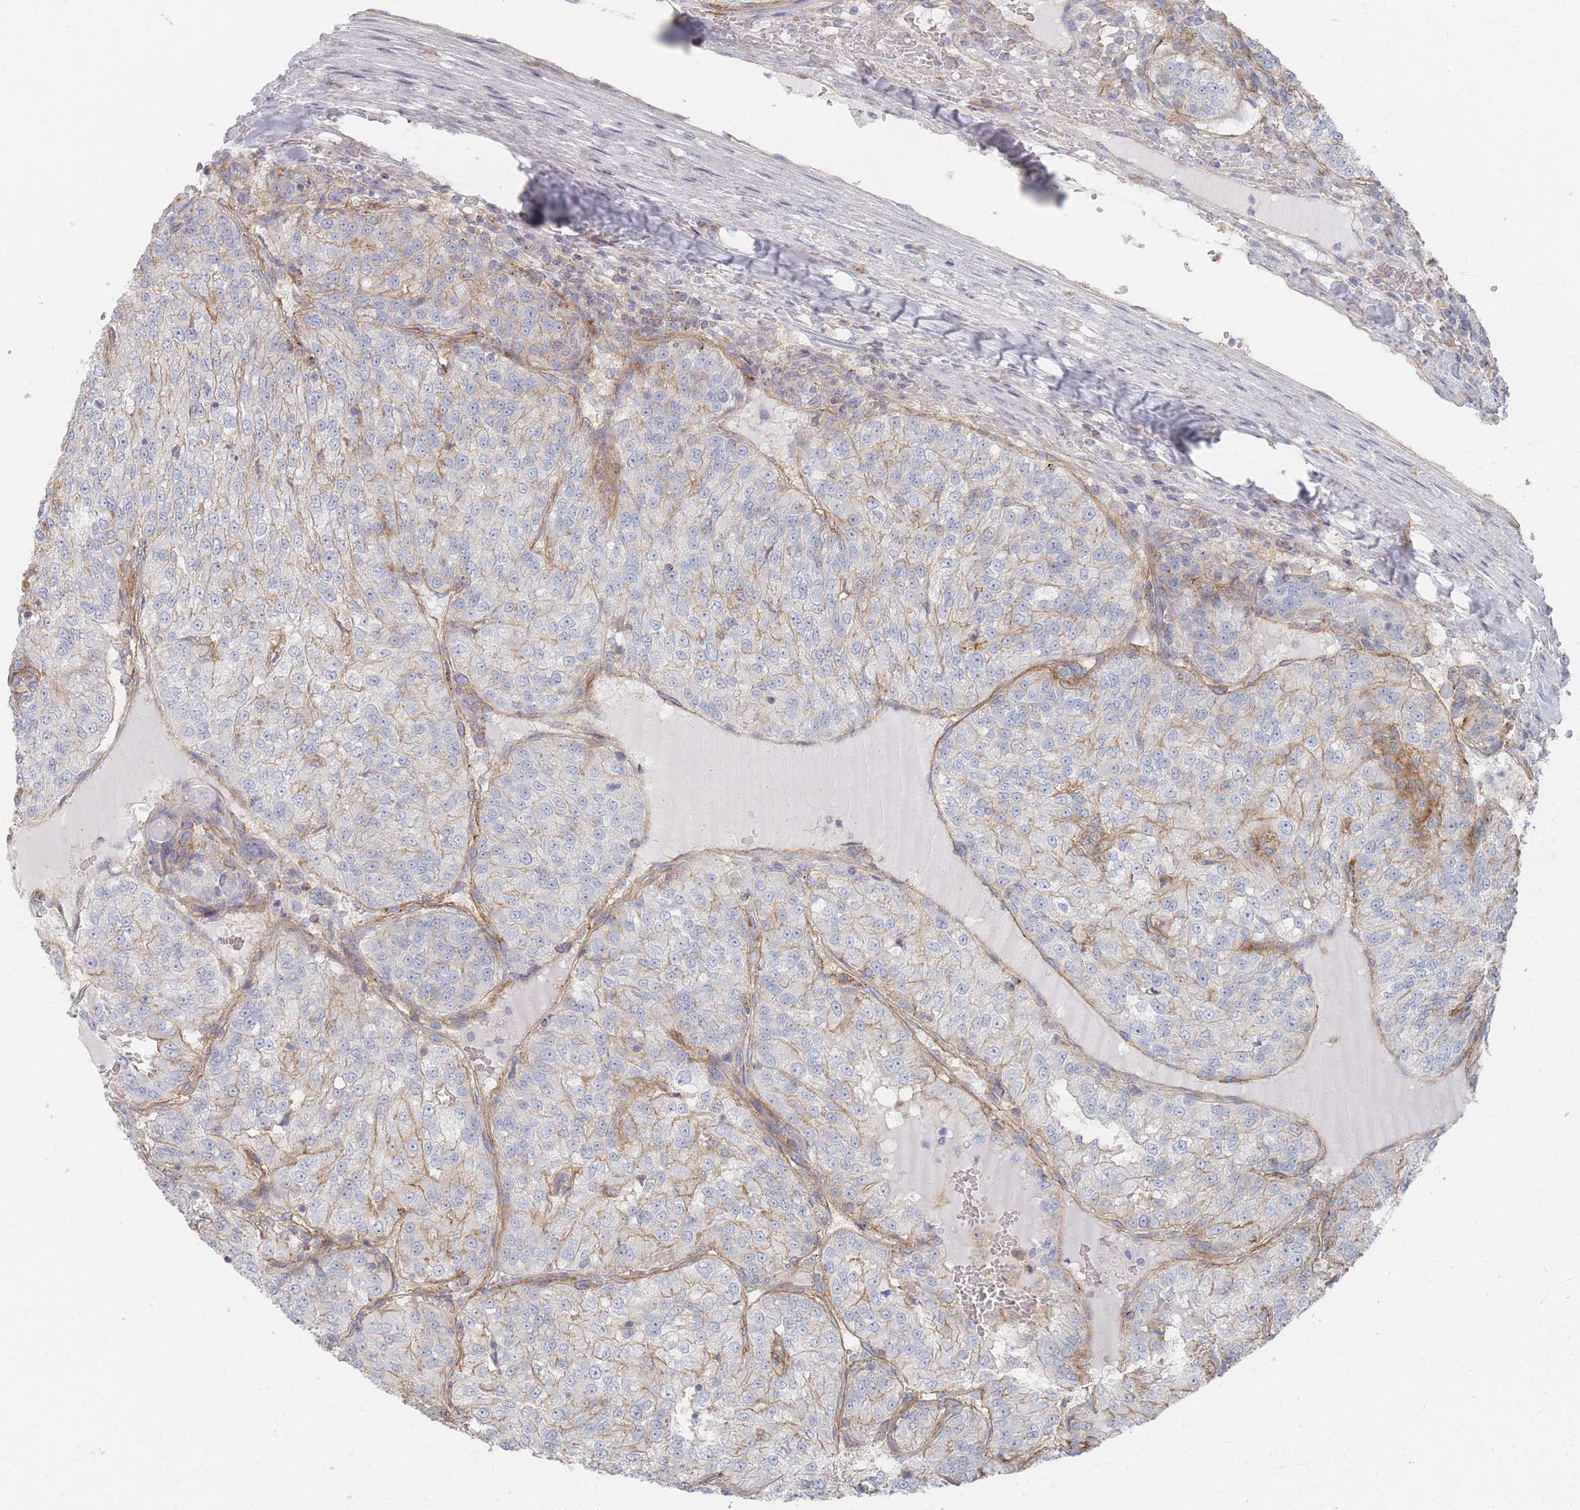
{"staining": {"intensity": "weak", "quantity": "<25%", "location": "cytoplasmic/membranous"}, "tissue": "renal cancer", "cell_type": "Tumor cells", "image_type": "cancer", "snomed": [{"axis": "morphology", "description": "Adenocarcinoma, NOS"}, {"axis": "topography", "description": "Kidney"}], "caption": "IHC image of renal cancer stained for a protein (brown), which demonstrates no positivity in tumor cells.", "gene": "GNB1", "patient": {"sex": "female", "age": 63}}